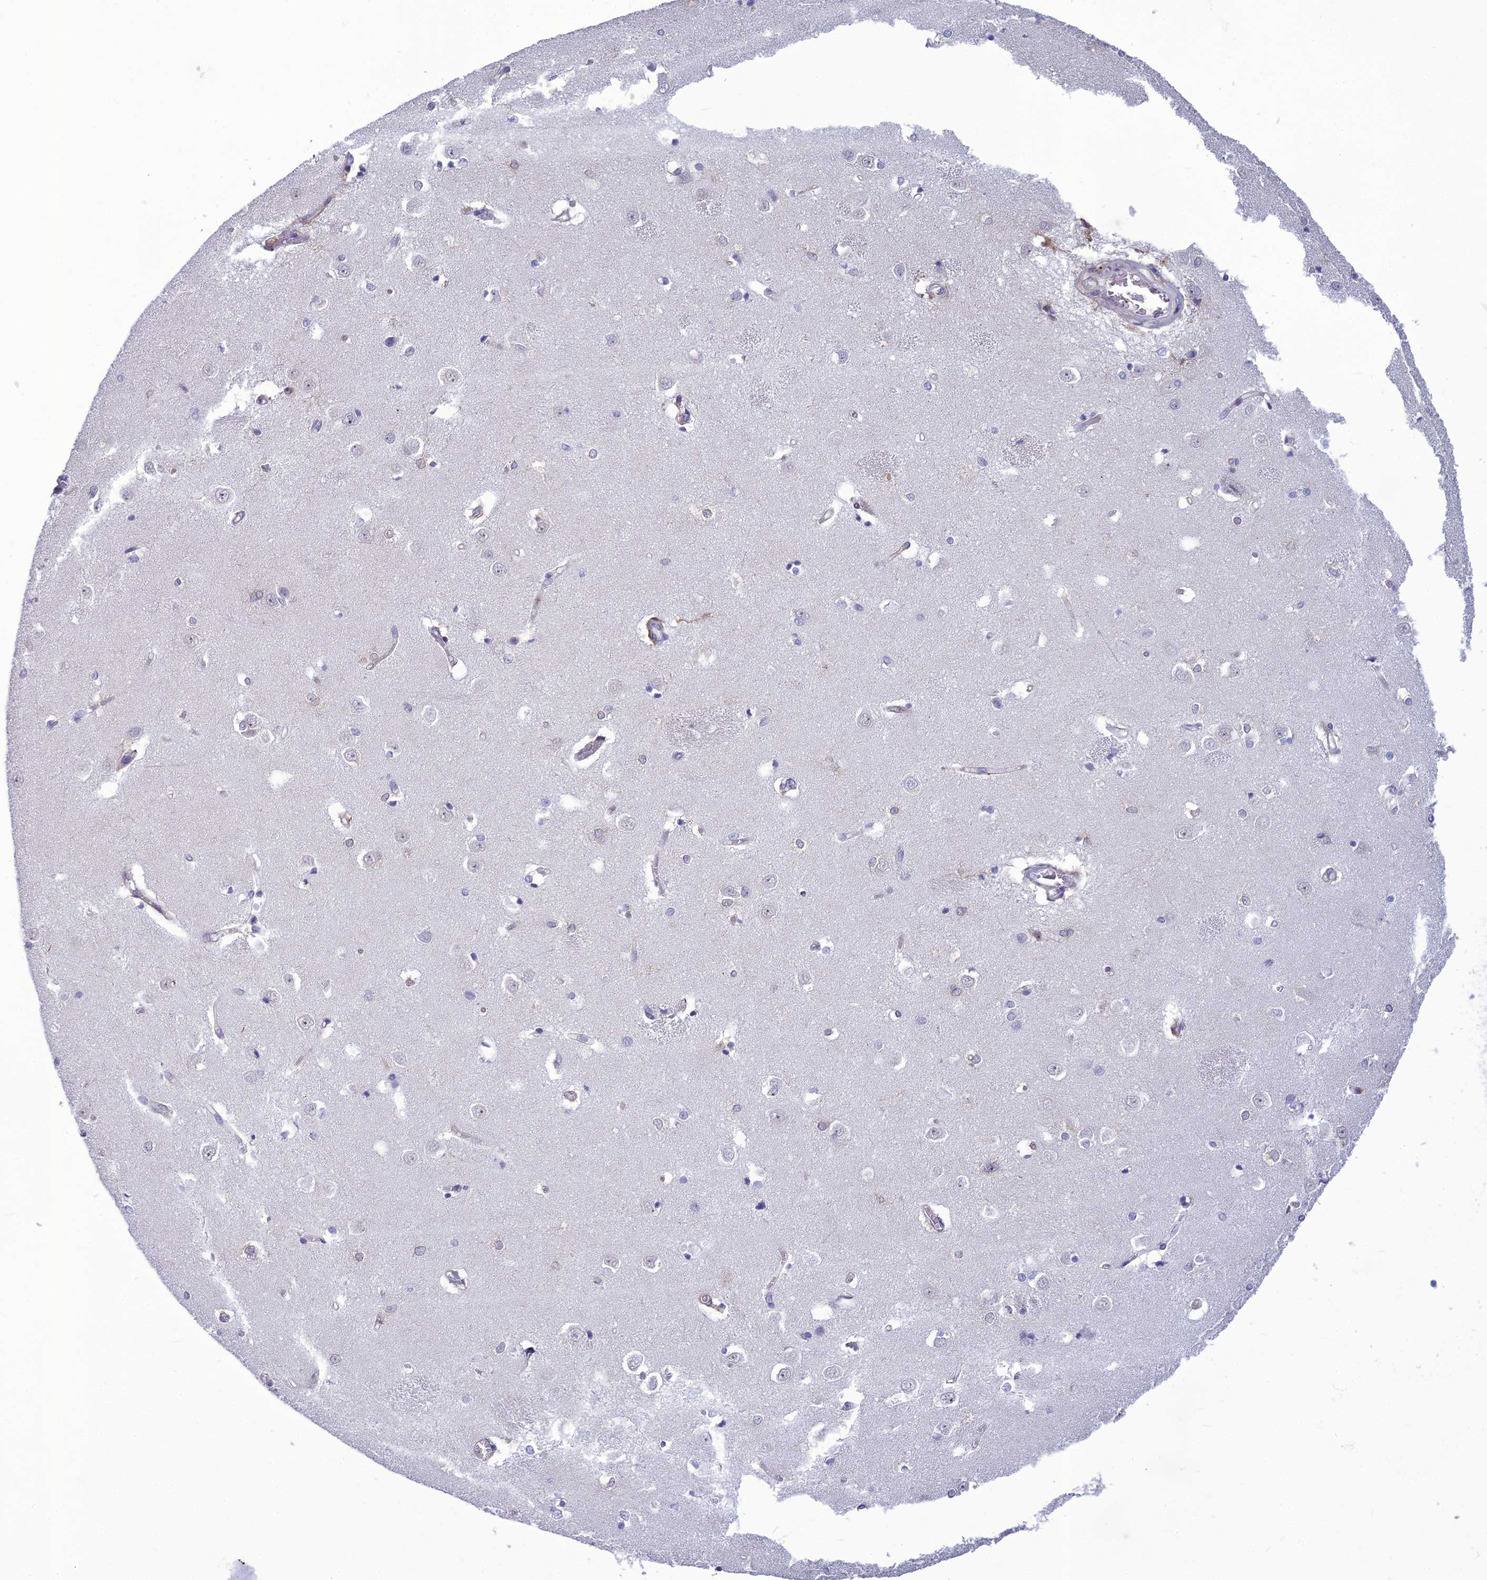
{"staining": {"intensity": "negative", "quantity": "none", "location": "none"}, "tissue": "caudate", "cell_type": "Glial cells", "image_type": "normal", "snomed": [{"axis": "morphology", "description": "Normal tissue, NOS"}, {"axis": "topography", "description": "Lateral ventricle wall"}], "caption": "A histopathology image of human caudate is negative for staining in glial cells. (DAB immunohistochemistry, high magnification).", "gene": "BBS7", "patient": {"sex": "male", "age": 37}}